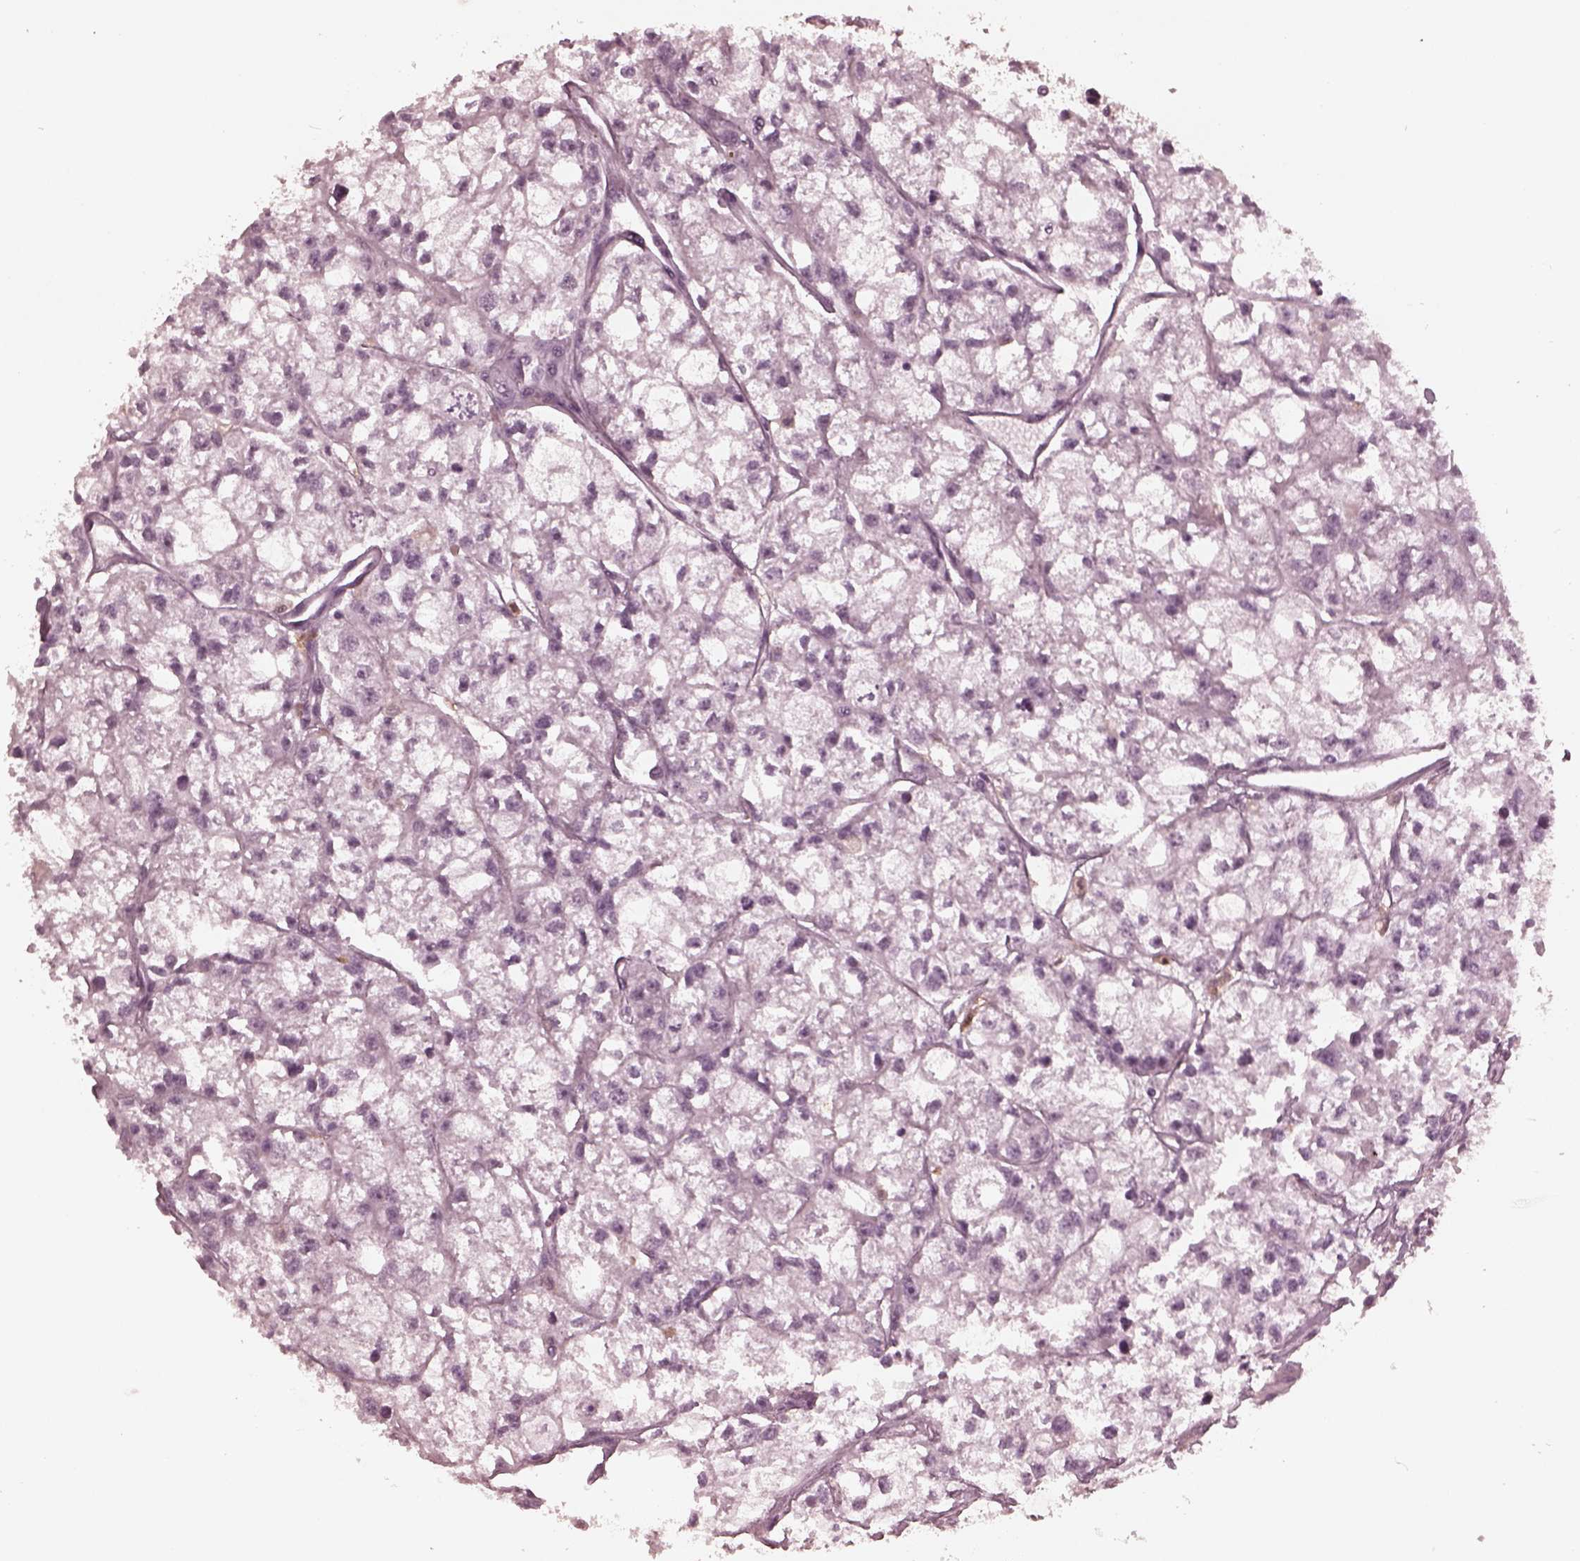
{"staining": {"intensity": "negative", "quantity": "none", "location": "none"}, "tissue": "renal cancer", "cell_type": "Tumor cells", "image_type": "cancer", "snomed": [{"axis": "morphology", "description": "Adenocarcinoma, NOS"}, {"axis": "topography", "description": "Kidney"}], "caption": "Renal cancer was stained to show a protein in brown. There is no significant expression in tumor cells.", "gene": "KRT79", "patient": {"sex": "male", "age": 56}}